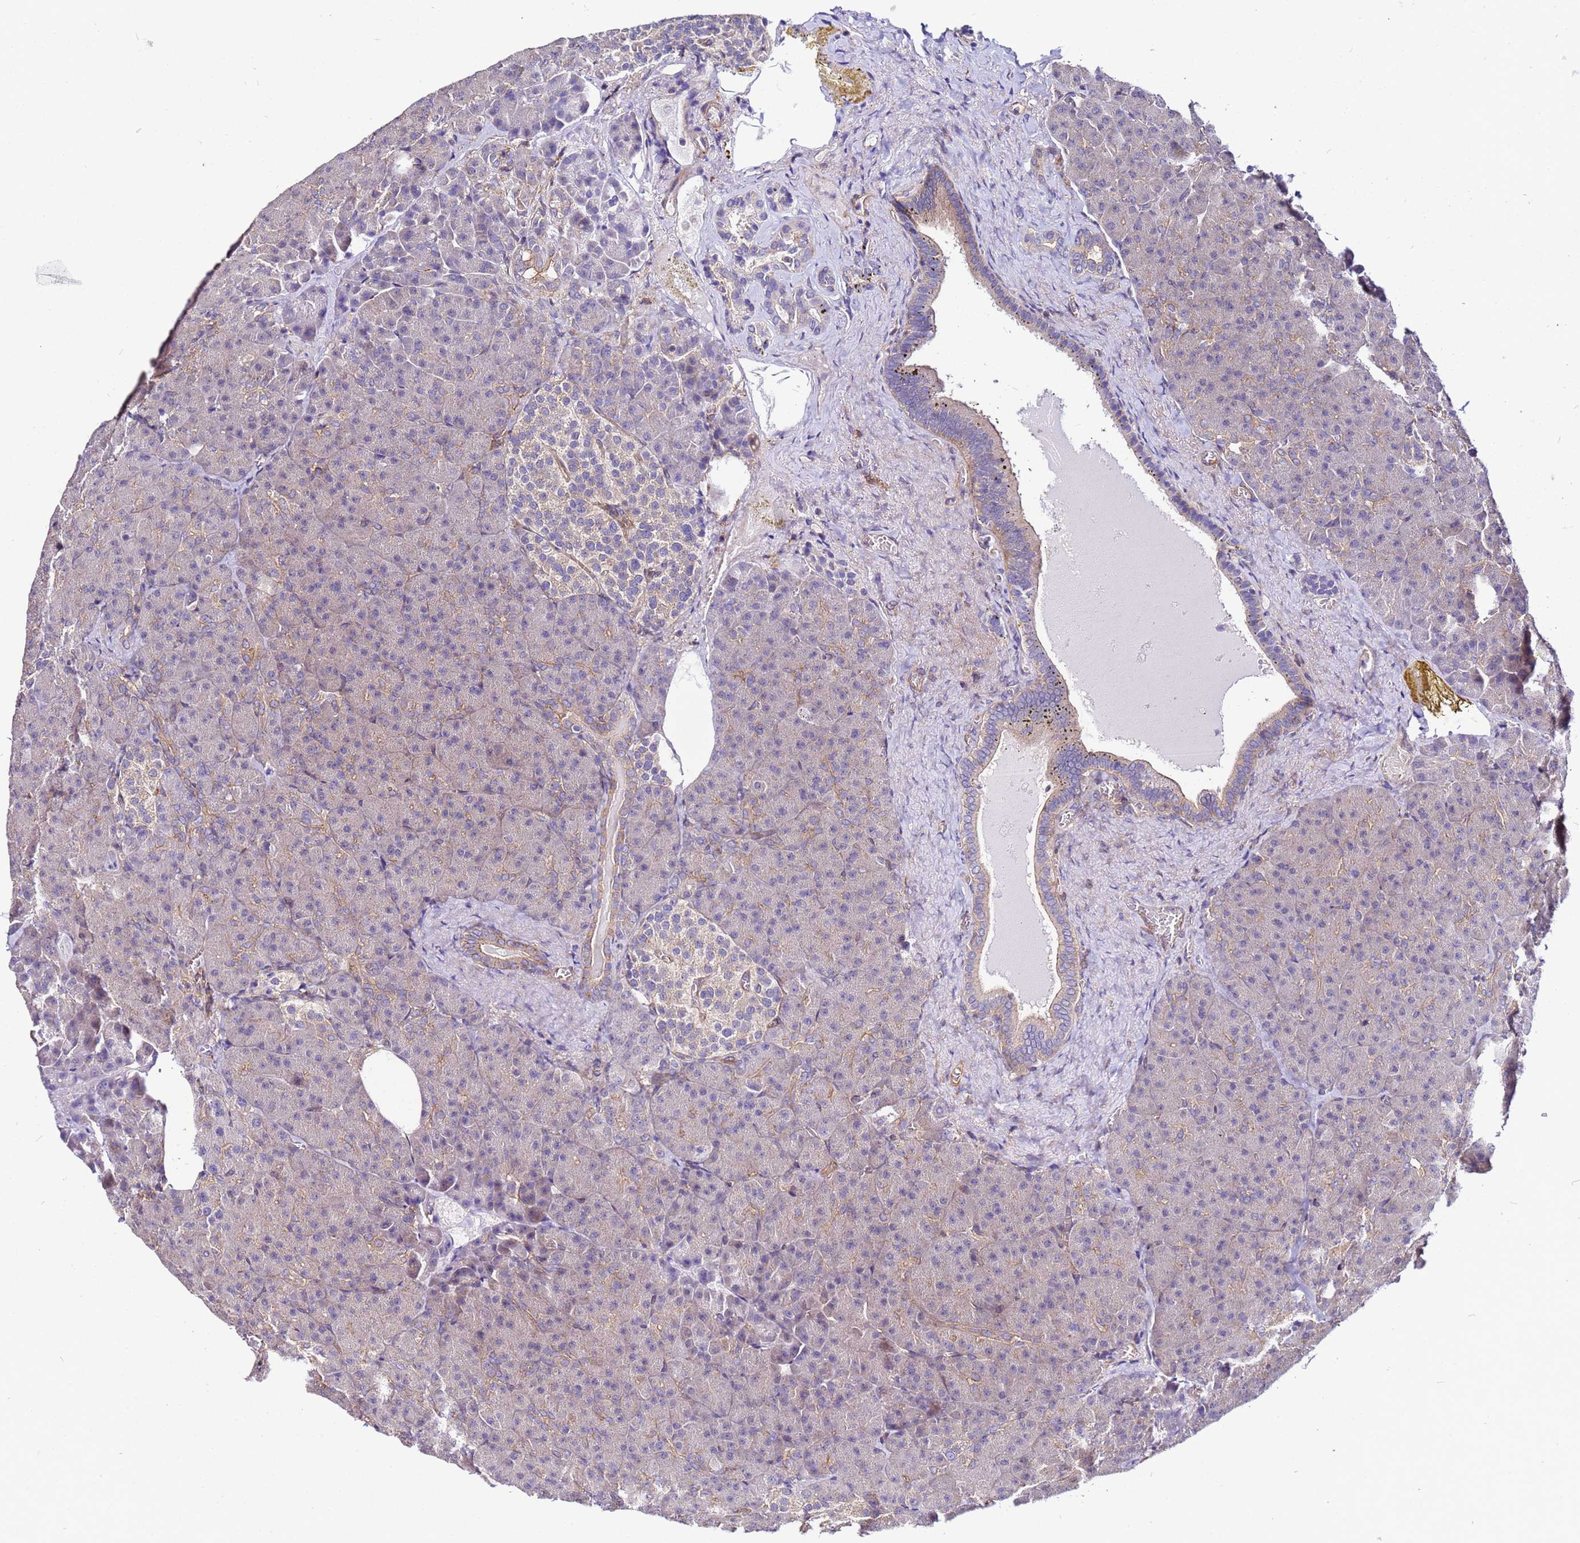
{"staining": {"intensity": "weak", "quantity": "<25%", "location": "cytoplasmic/membranous"}, "tissue": "pancreas", "cell_type": "Exocrine glandular cells", "image_type": "normal", "snomed": [{"axis": "morphology", "description": "Normal tissue, NOS"}, {"axis": "topography", "description": "Pancreas"}], "caption": "Image shows no significant protein expression in exocrine glandular cells of benign pancreas. Nuclei are stained in blue.", "gene": "STK38L", "patient": {"sex": "female", "age": 74}}